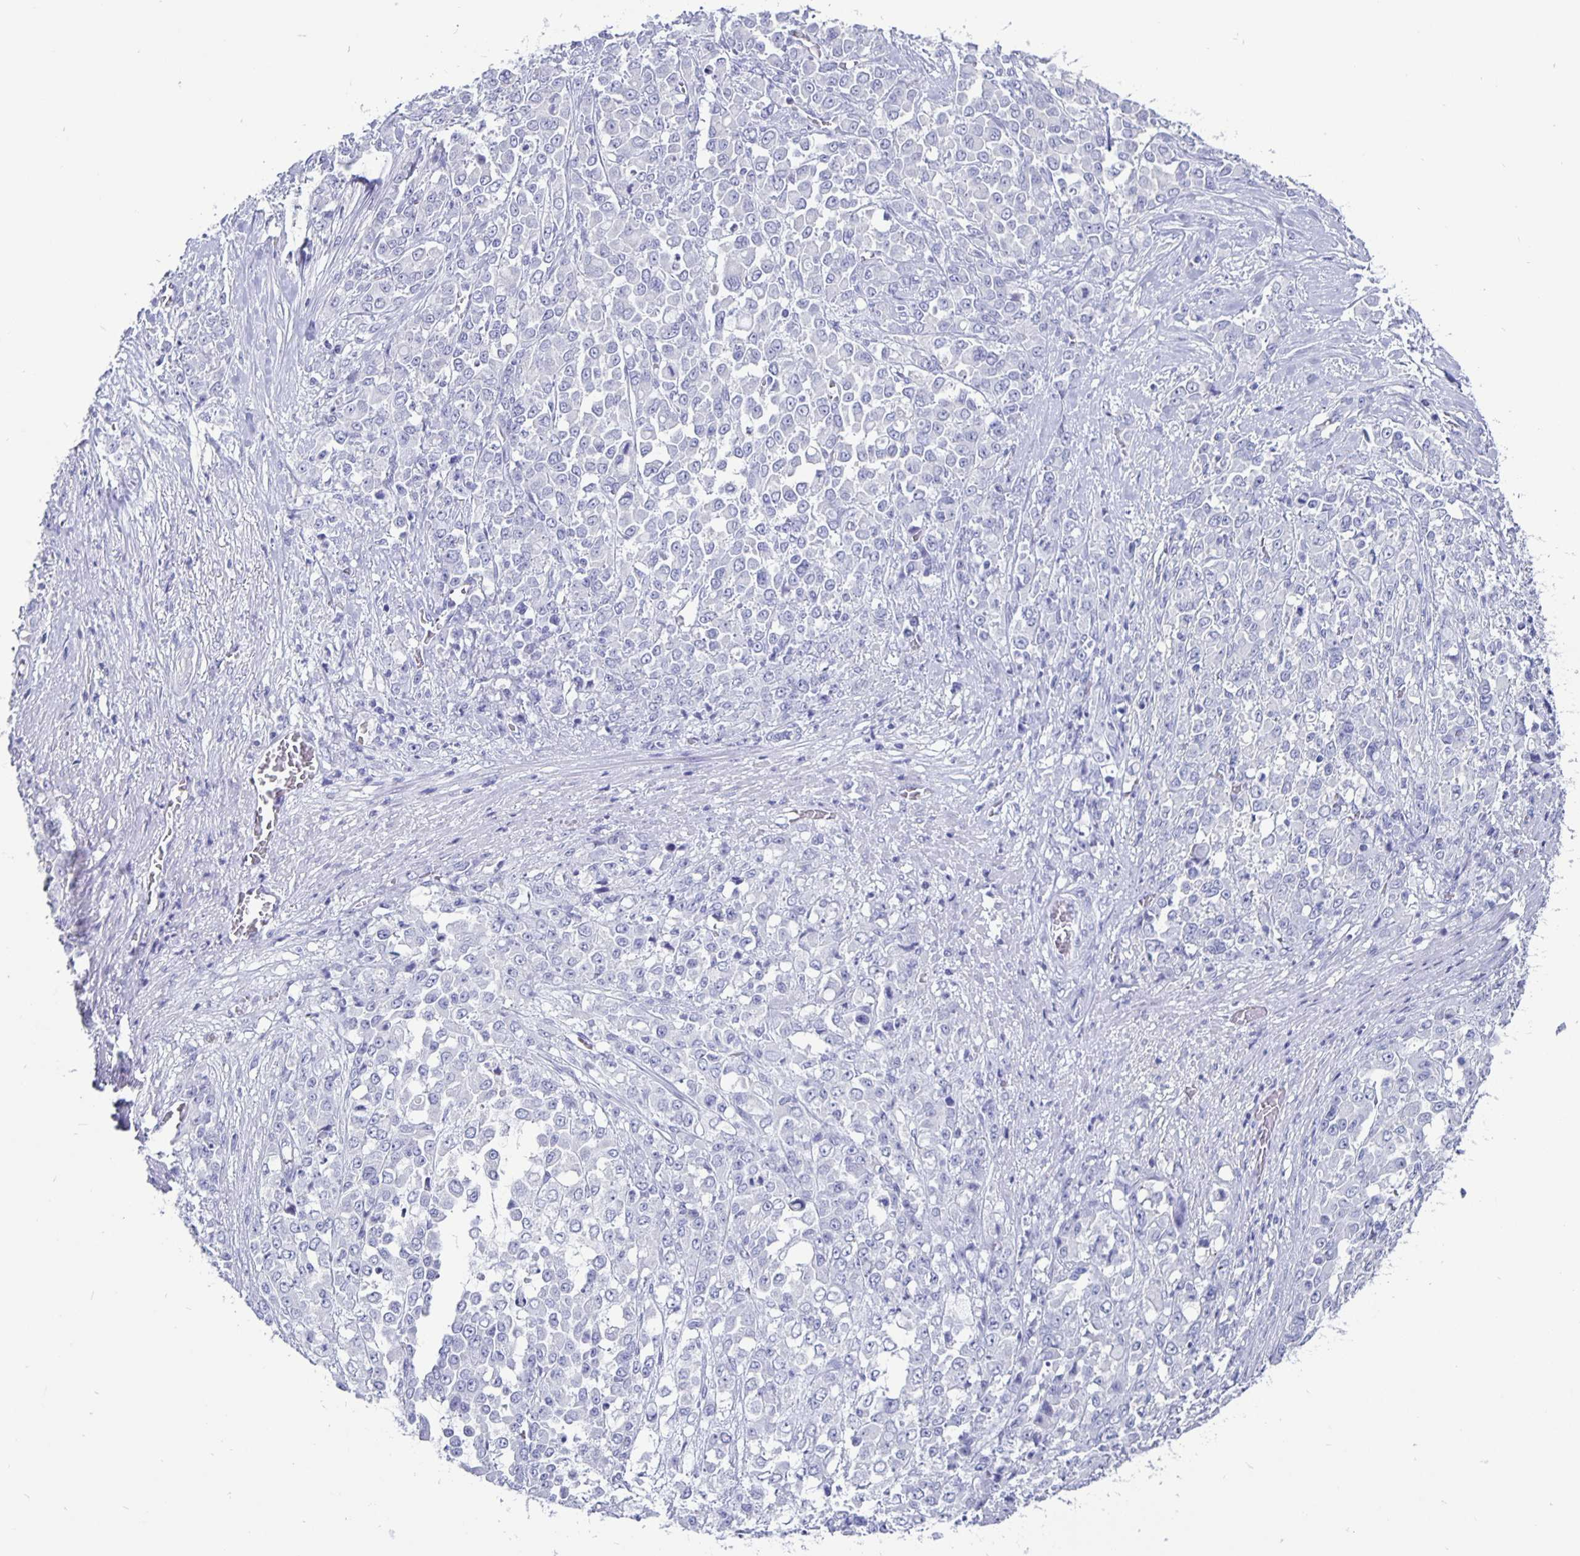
{"staining": {"intensity": "negative", "quantity": "none", "location": "none"}, "tissue": "stomach cancer", "cell_type": "Tumor cells", "image_type": "cancer", "snomed": [{"axis": "morphology", "description": "Adenocarcinoma, NOS"}, {"axis": "topography", "description": "Stomach"}], "caption": "A photomicrograph of stomach cancer (adenocarcinoma) stained for a protein shows no brown staining in tumor cells.", "gene": "ODF3B", "patient": {"sex": "female", "age": 76}}